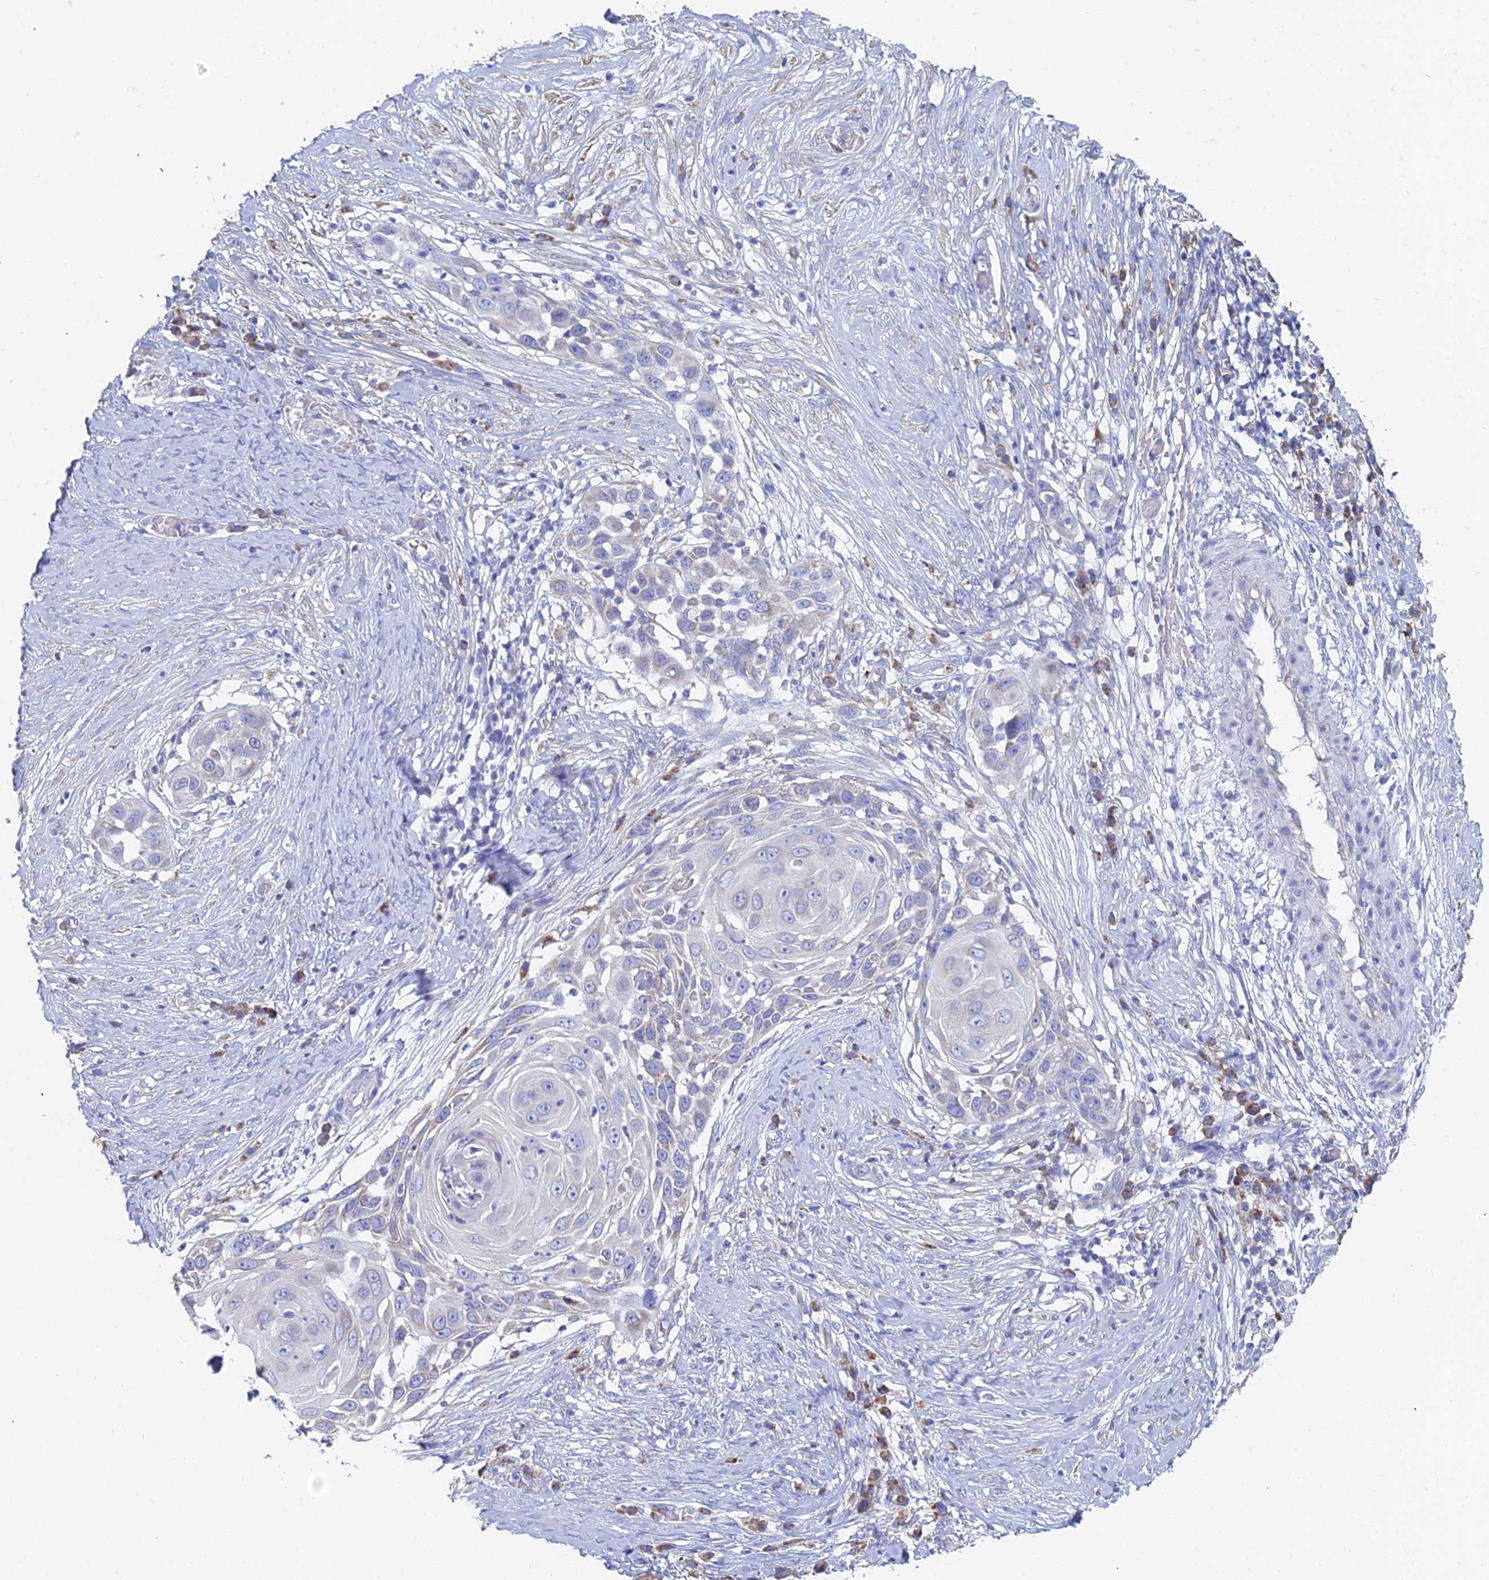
{"staining": {"intensity": "weak", "quantity": "<25%", "location": "cytoplasmic/membranous"}, "tissue": "skin cancer", "cell_type": "Tumor cells", "image_type": "cancer", "snomed": [{"axis": "morphology", "description": "Squamous cell carcinoma, NOS"}, {"axis": "topography", "description": "Skin"}], "caption": "The immunohistochemistry (IHC) photomicrograph has no significant staining in tumor cells of skin cancer (squamous cell carcinoma) tissue.", "gene": "CRACR2B", "patient": {"sex": "female", "age": 44}}